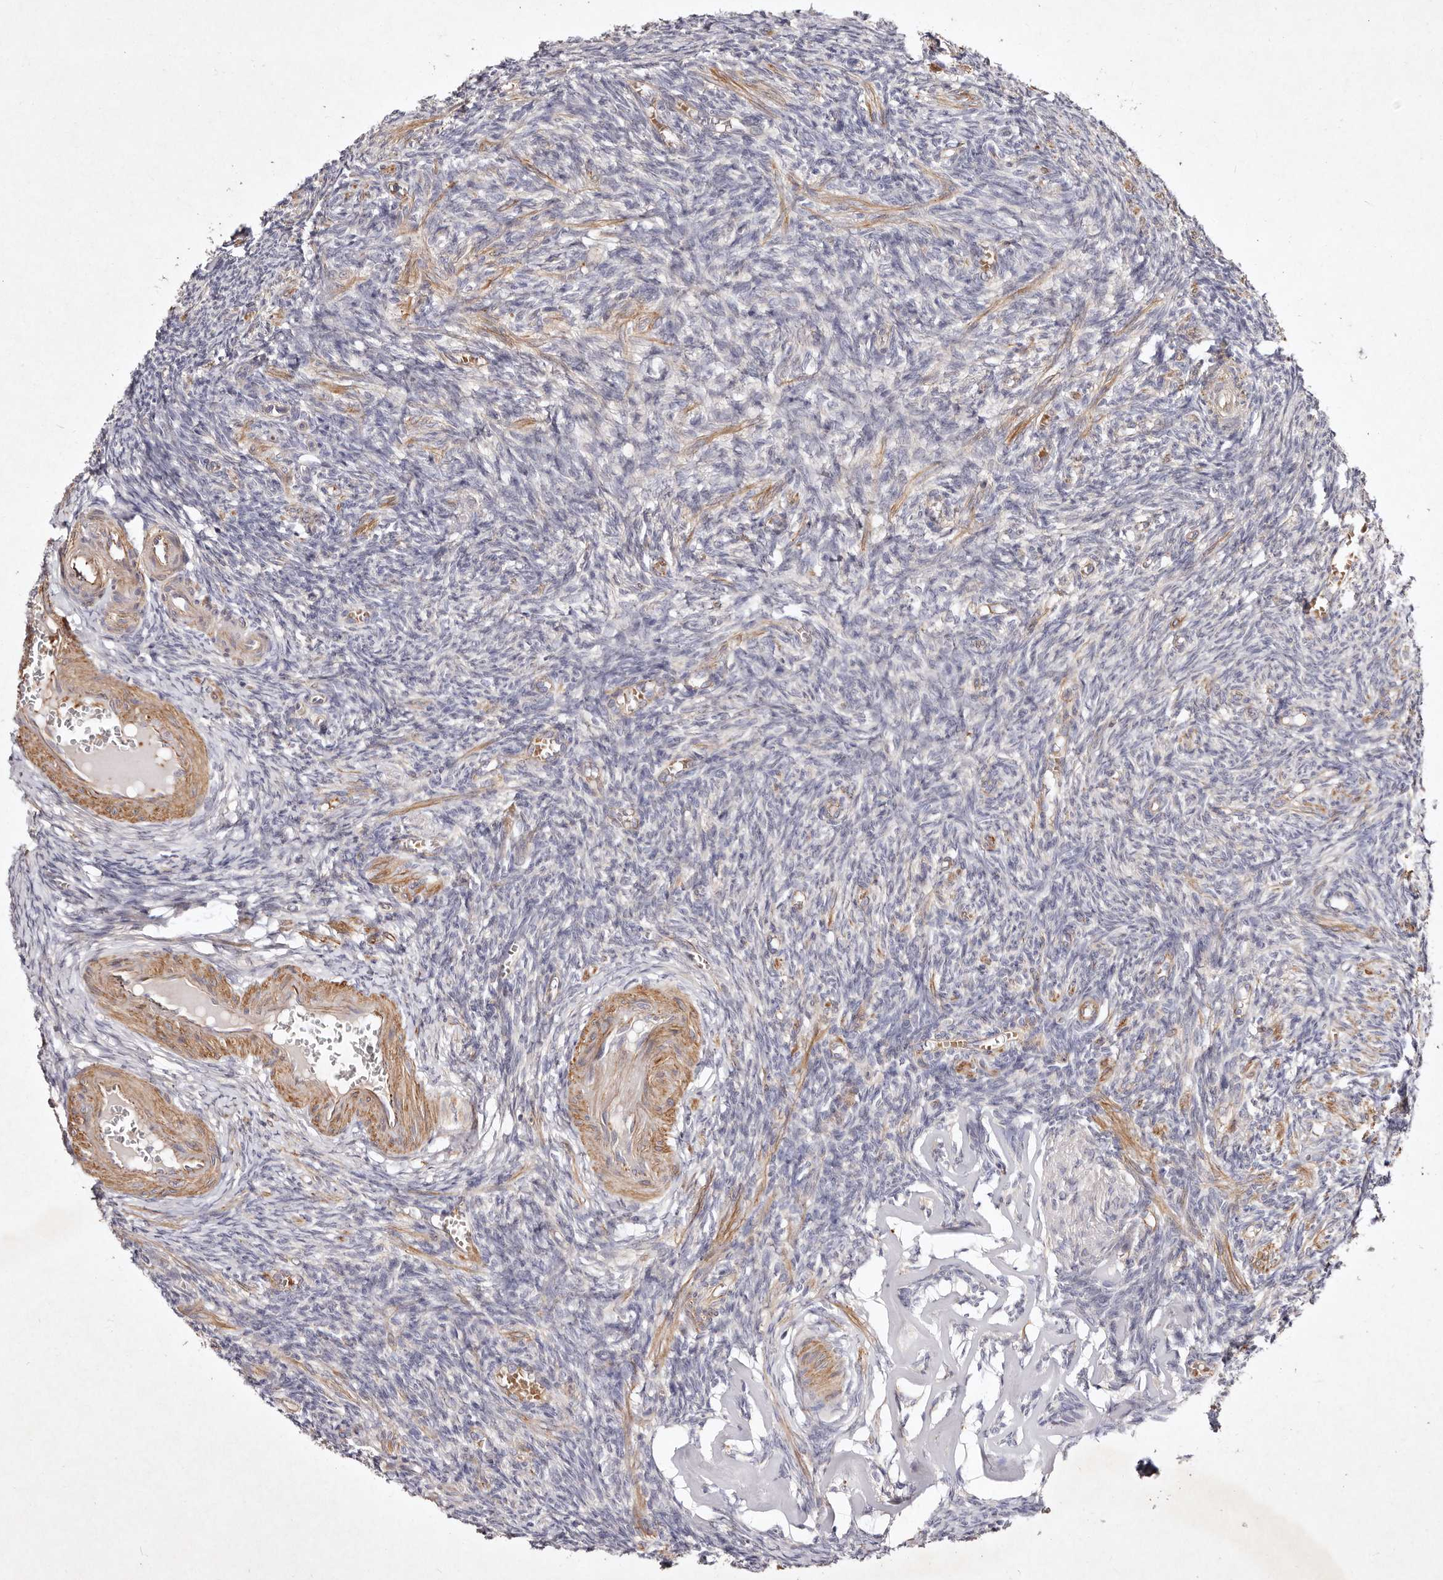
{"staining": {"intensity": "weak", "quantity": "25%-75%", "location": "cytoplasmic/membranous"}, "tissue": "ovary", "cell_type": "Follicle cells", "image_type": "normal", "snomed": [{"axis": "morphology", "description": "Normal tissue, NOS"}, {"axis": "topography", "description": "Ovary"}], "caption": "The micrograph reveals immunohistochemical staining of benign ovary. There is weak cytoplasmic/membranous expression is seen in approximately 25%-75% of follicle cells.", "gene": "MTMR11", "patient": {"sex": "female", "age": 27}}